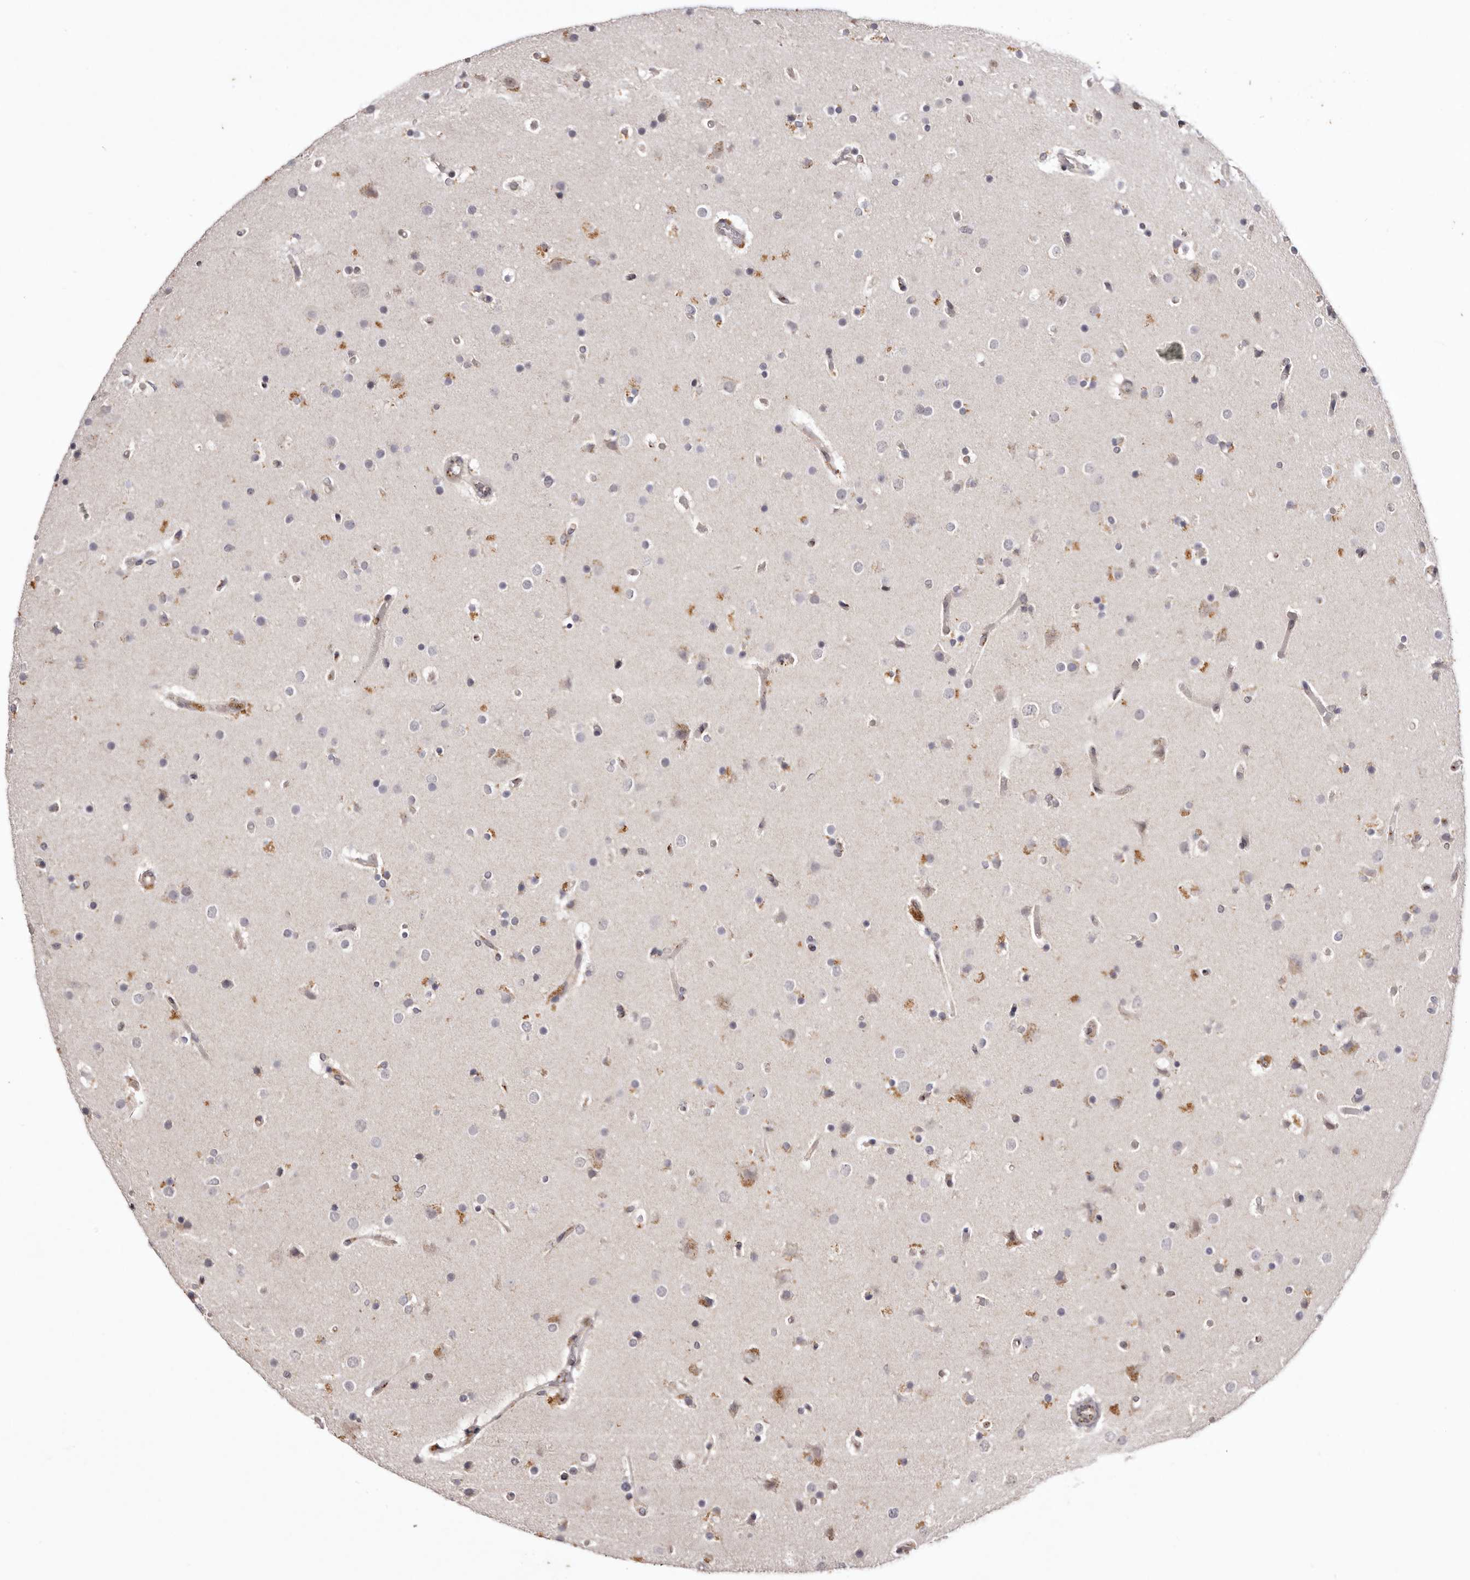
{"staining": {"intensity": "negative", "quantity": "none", "location": "none"}, "tissue": "glioma", "cell_type": "Tumor cells", "image_type": "cancer", "snomed": [{"axis": "morphology", "description": "Glioma, malignant, High grade"}, {"axis": "topography", "description": "Cerebral cortex"}], "caption": "Immunohistochemistry image of glioma stained for a protein (brown), which exhibits no positivity in tumor cells. Nuclei are stained in blue.", "gene": "NOTCH1", "patient": {"sex": "female", "age": 36}}